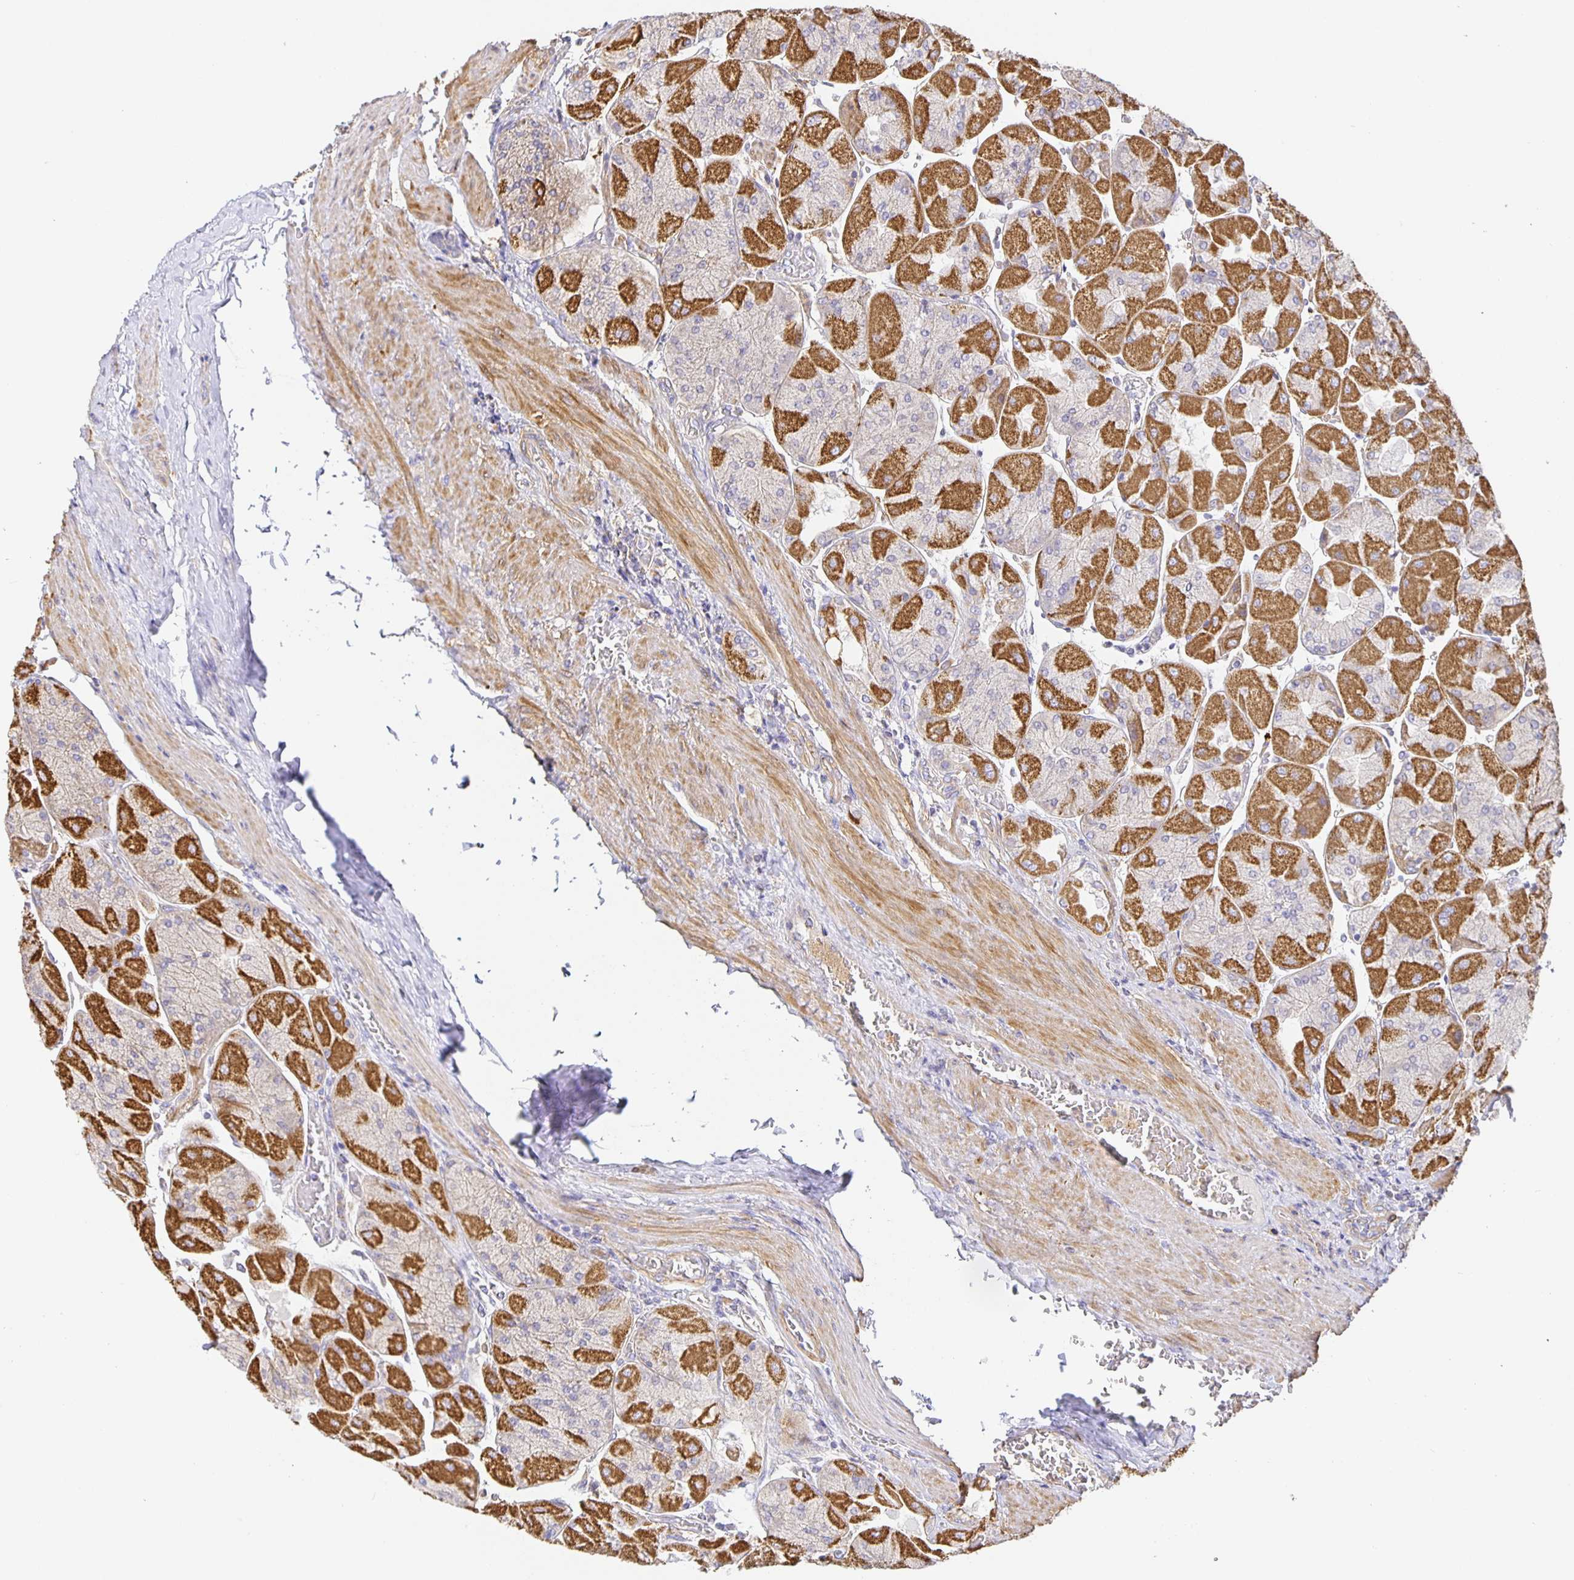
{"staining": {"intensity": "strong", "quantity": "25%-75%", "location": "cytoplasmic/membranous"}, "tissue": "stomach", "cell_type": "Glandular cells", "image_type": "normal", "snomed": [{"axis": "morphology", "description": "Normal tissue, NOS"}, {"axis": "topography", "description": "Stomach"}], "caption": "Immunohistochemical staining of normal human stomach exhibits strong cytoplasmic/membranous protein positivity in about 25%-75% of glandular cells. (IHC, brightfield microscopy, high magnification).", "gene": "FLRT3", "patient": {"sex": "female", "age": 61}}